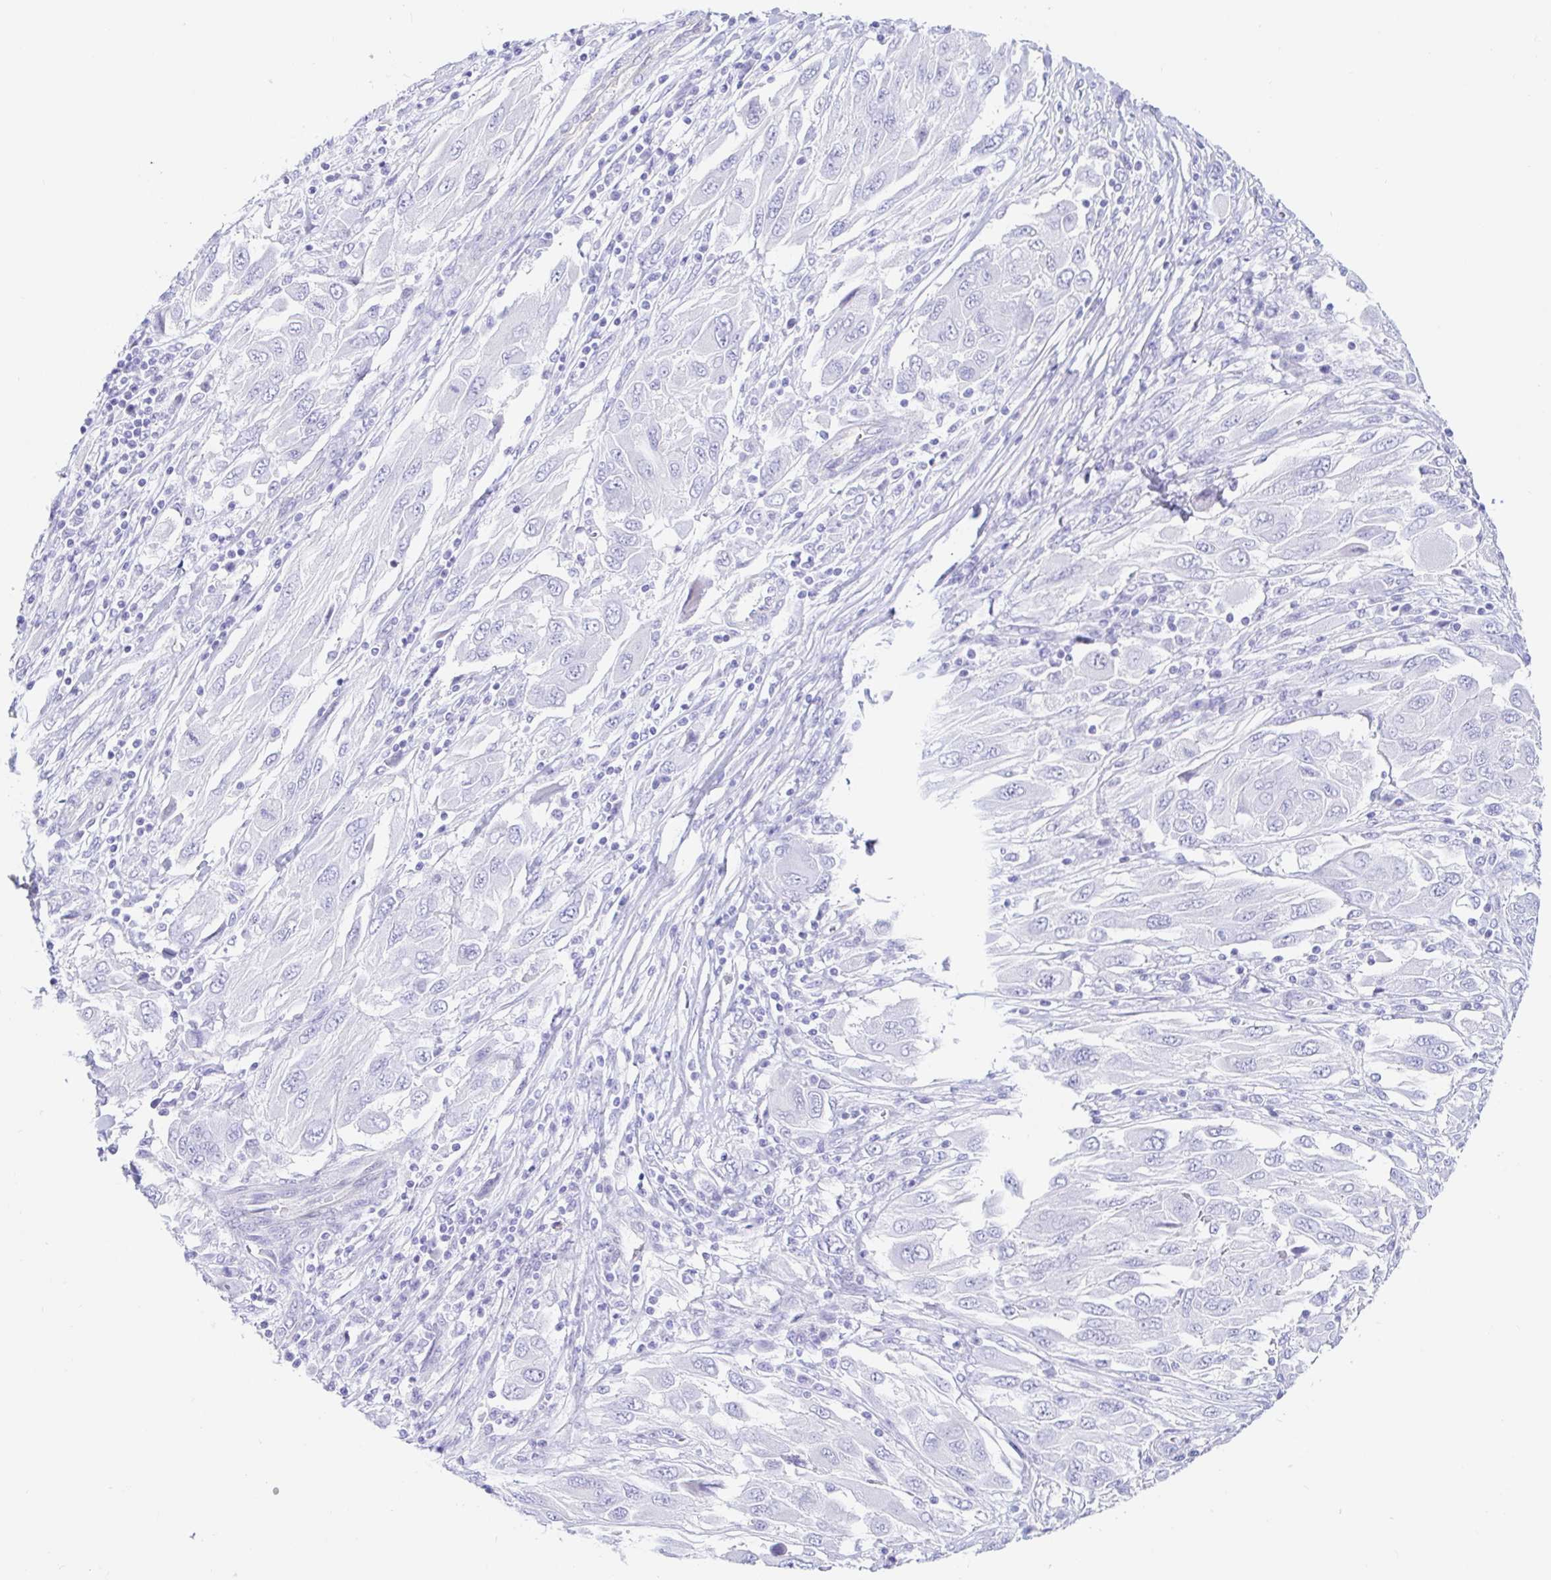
{"staining": {"intensity": "negative", "quantity": "none", "location": "none"}, "tissue": "melanoma", "cell_type": "Tumor cells", "image_type": "cancer", "snomed": [{"axis": "morphology", "description": "Malignant melanoma, NOS"}, {"axis": "topography", "description": "Skin"}], "caption": "The micrograph shows no significant positivity in tumor cells of melanoma.", "gene": "PPP1R1B", "patient": {"sex": "female", "age": 91}}